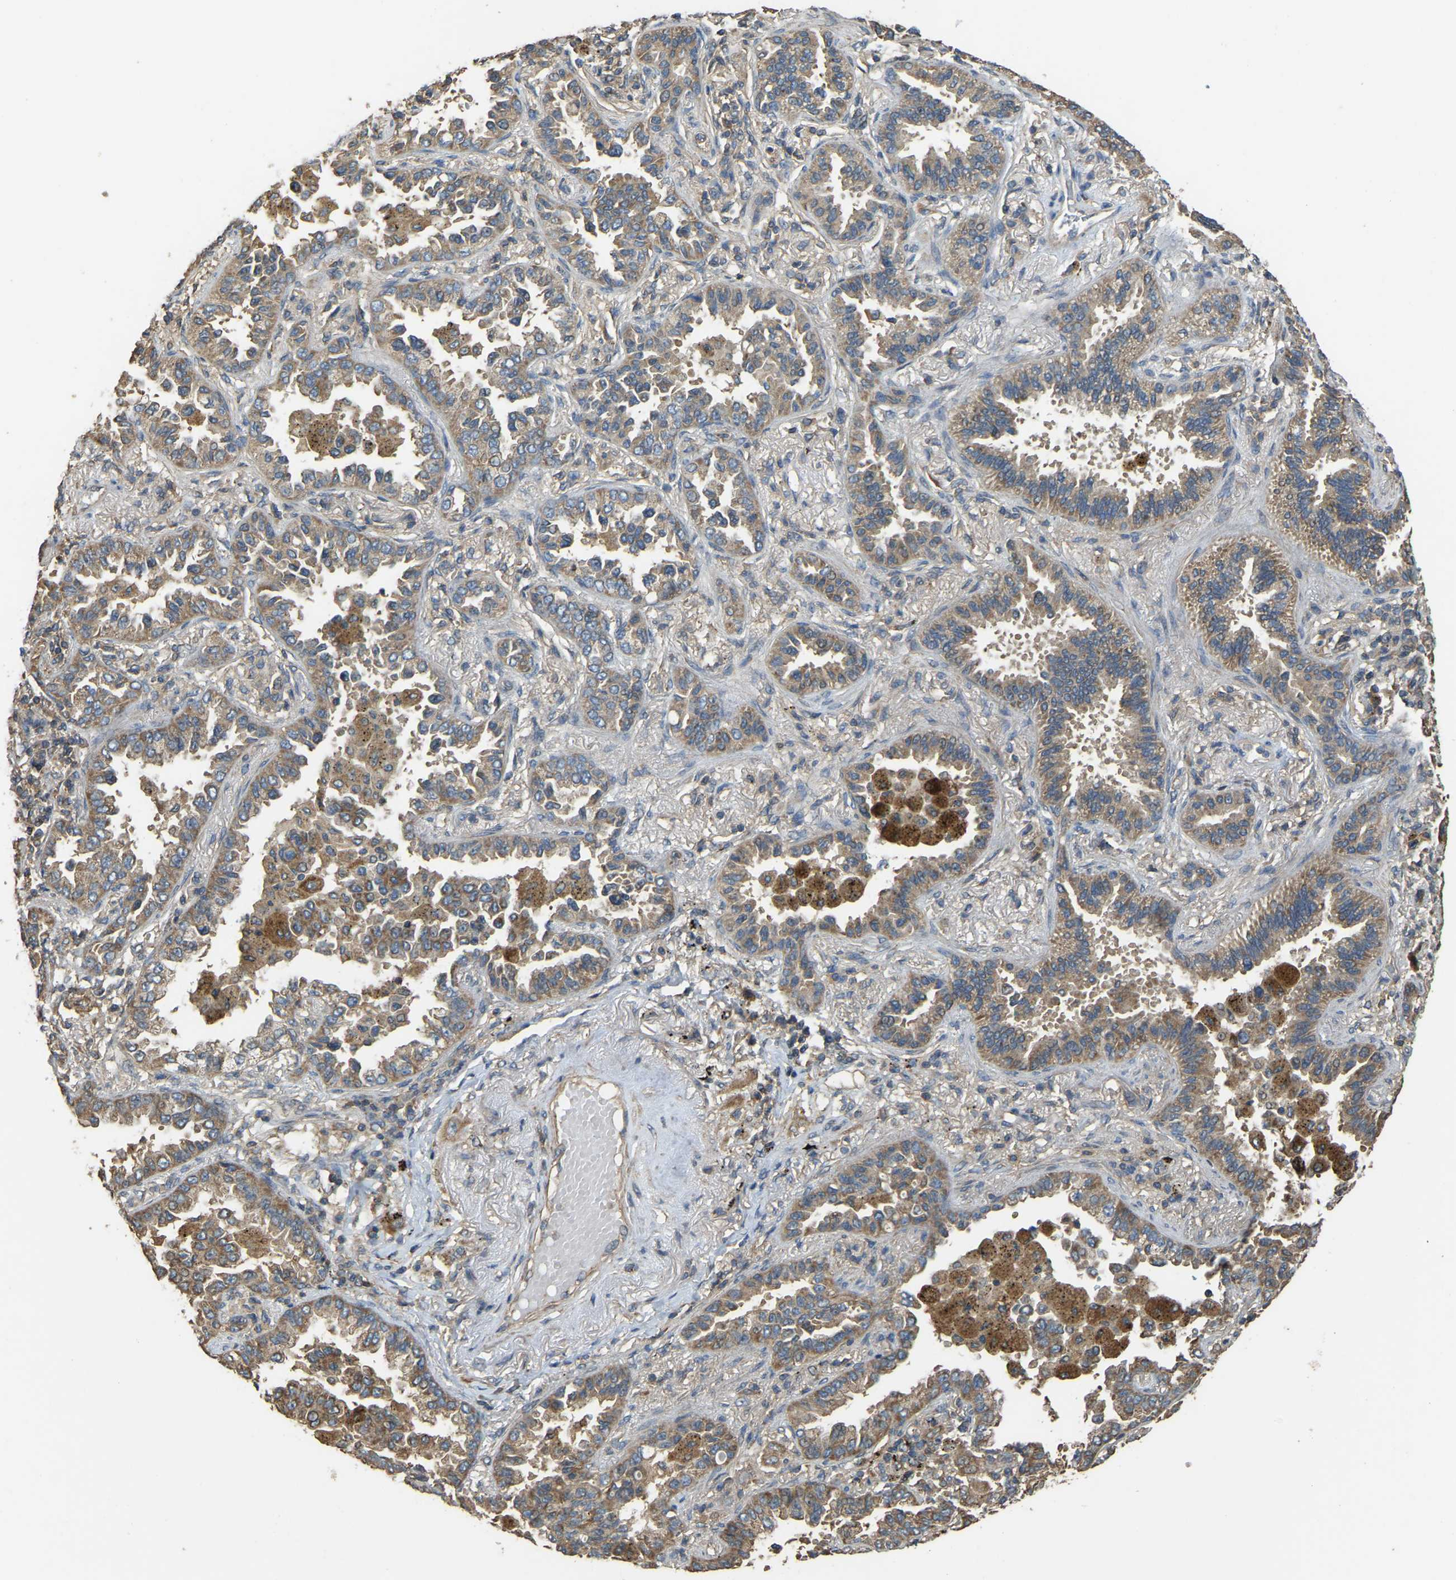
{"staining": {"intensity": "moderate", "quantity": ">75%", "location": "cytoplasmic/membranous"}, "tissue": "lung cancer", "cell_type": "Tumor cells", "image_type": "cancer", "snomed": [{"axis": "morphology", "description": "Normal tissue, NOS"}, {"axis": "morphology", "description": "Adenocarcinoma, NOS"}, {"axis": "topography", "description": "Lung"}], "caption": "Protein analysis of lung cancer (adenocarcinoma) tissue shows moderate cytoplasmic/membranous staining in about >75% of tumor cells.", "gene": "GNG2", "patient": {"sex": "male", "age": 59}}